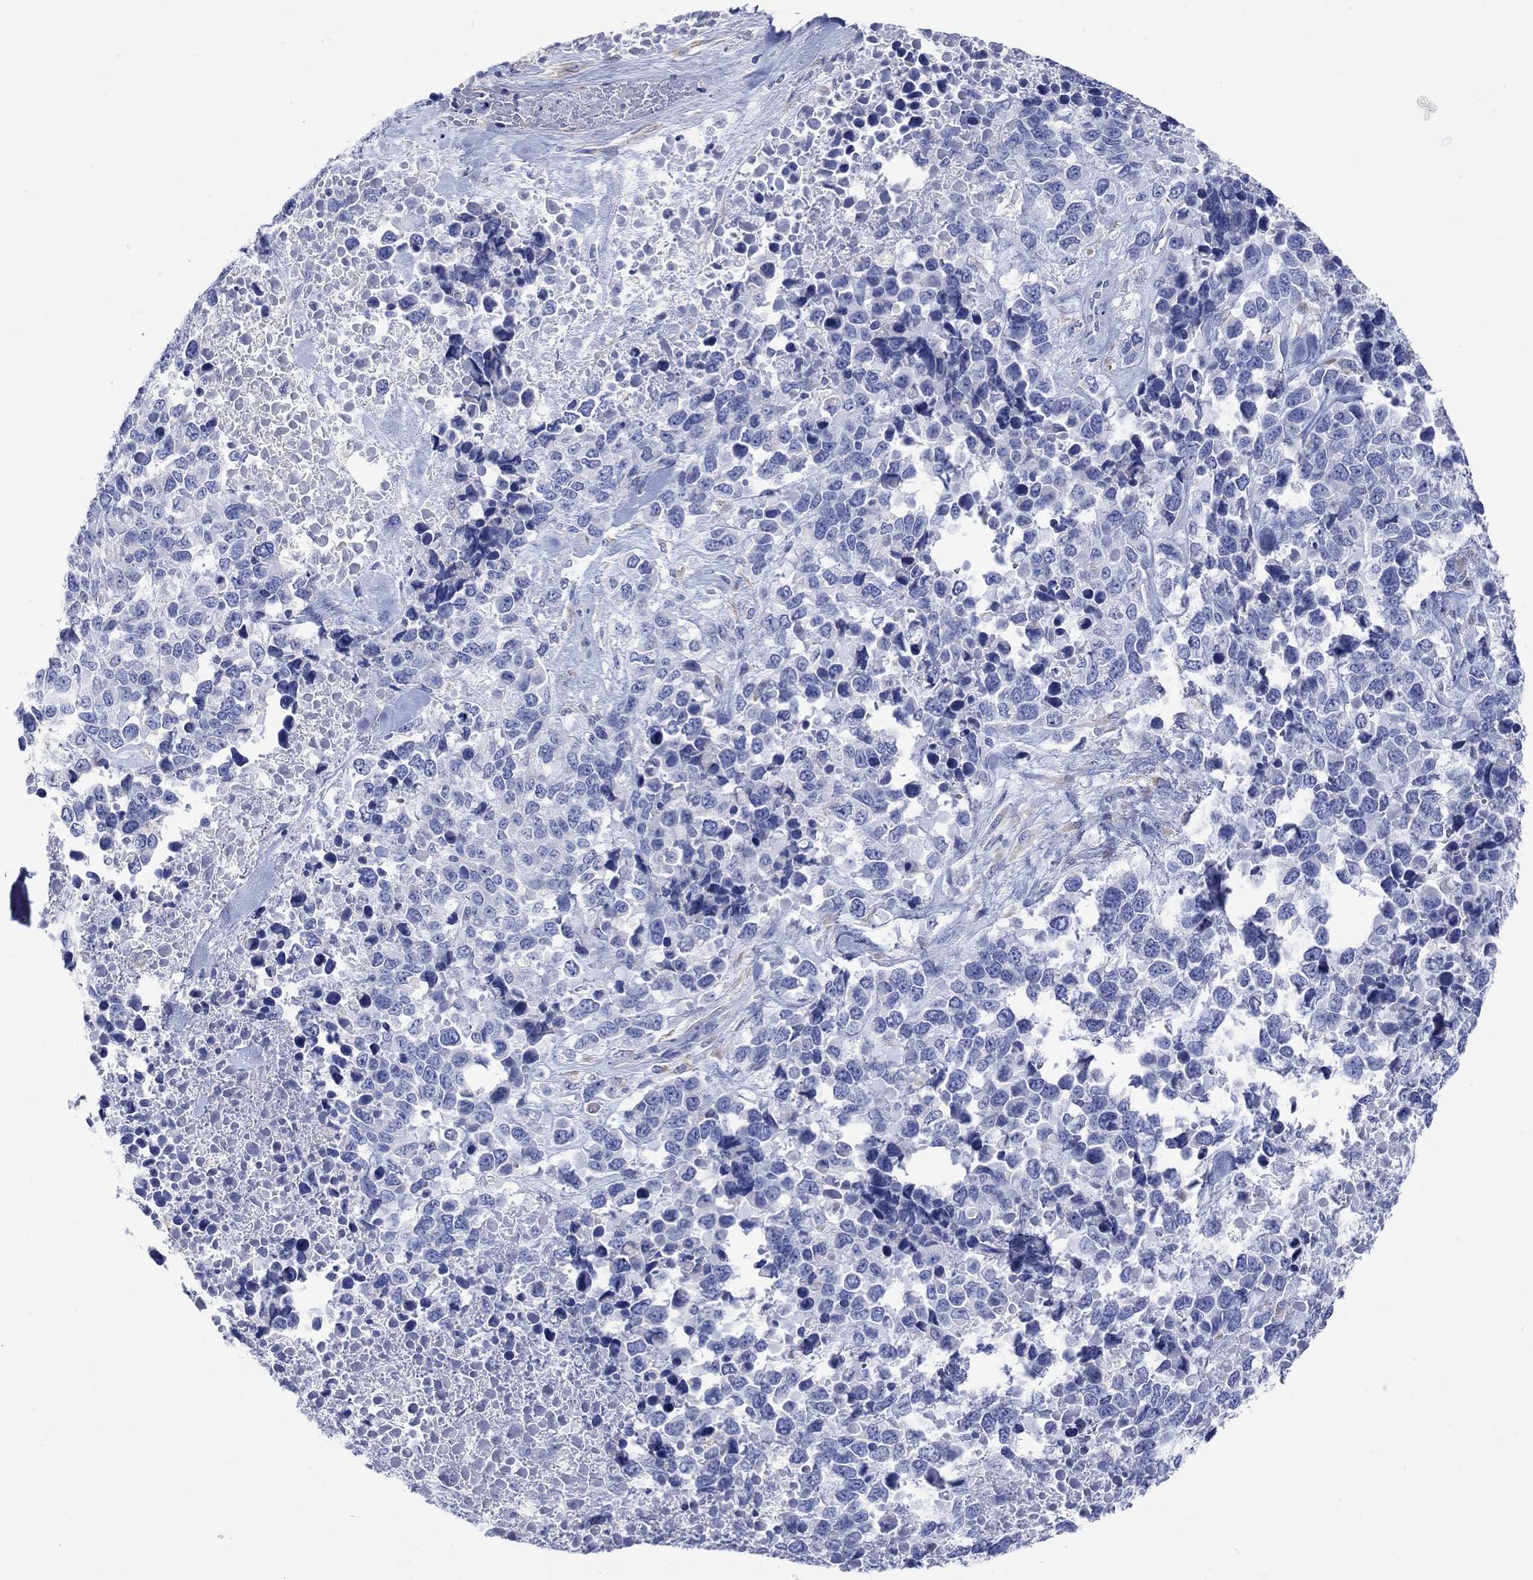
{"staining": {"intensity": "negative", "quantity": "none", "location": "none"}, "tissue": "melanoma", "cell_type": "Tumor cells", "image_type": "cancer", "snomed": [{"axis": "morphology", "description": "Malignant melanoma, Metastatic site"}, {"axis": "topography", "description": "Skin"}], "caption": "A photomicrograph of melanoma stained for a protein demonstrates no brown staining in tumor cells.", "gene": "P2RY6", "patient": {"sex": "male", "age": 84}}